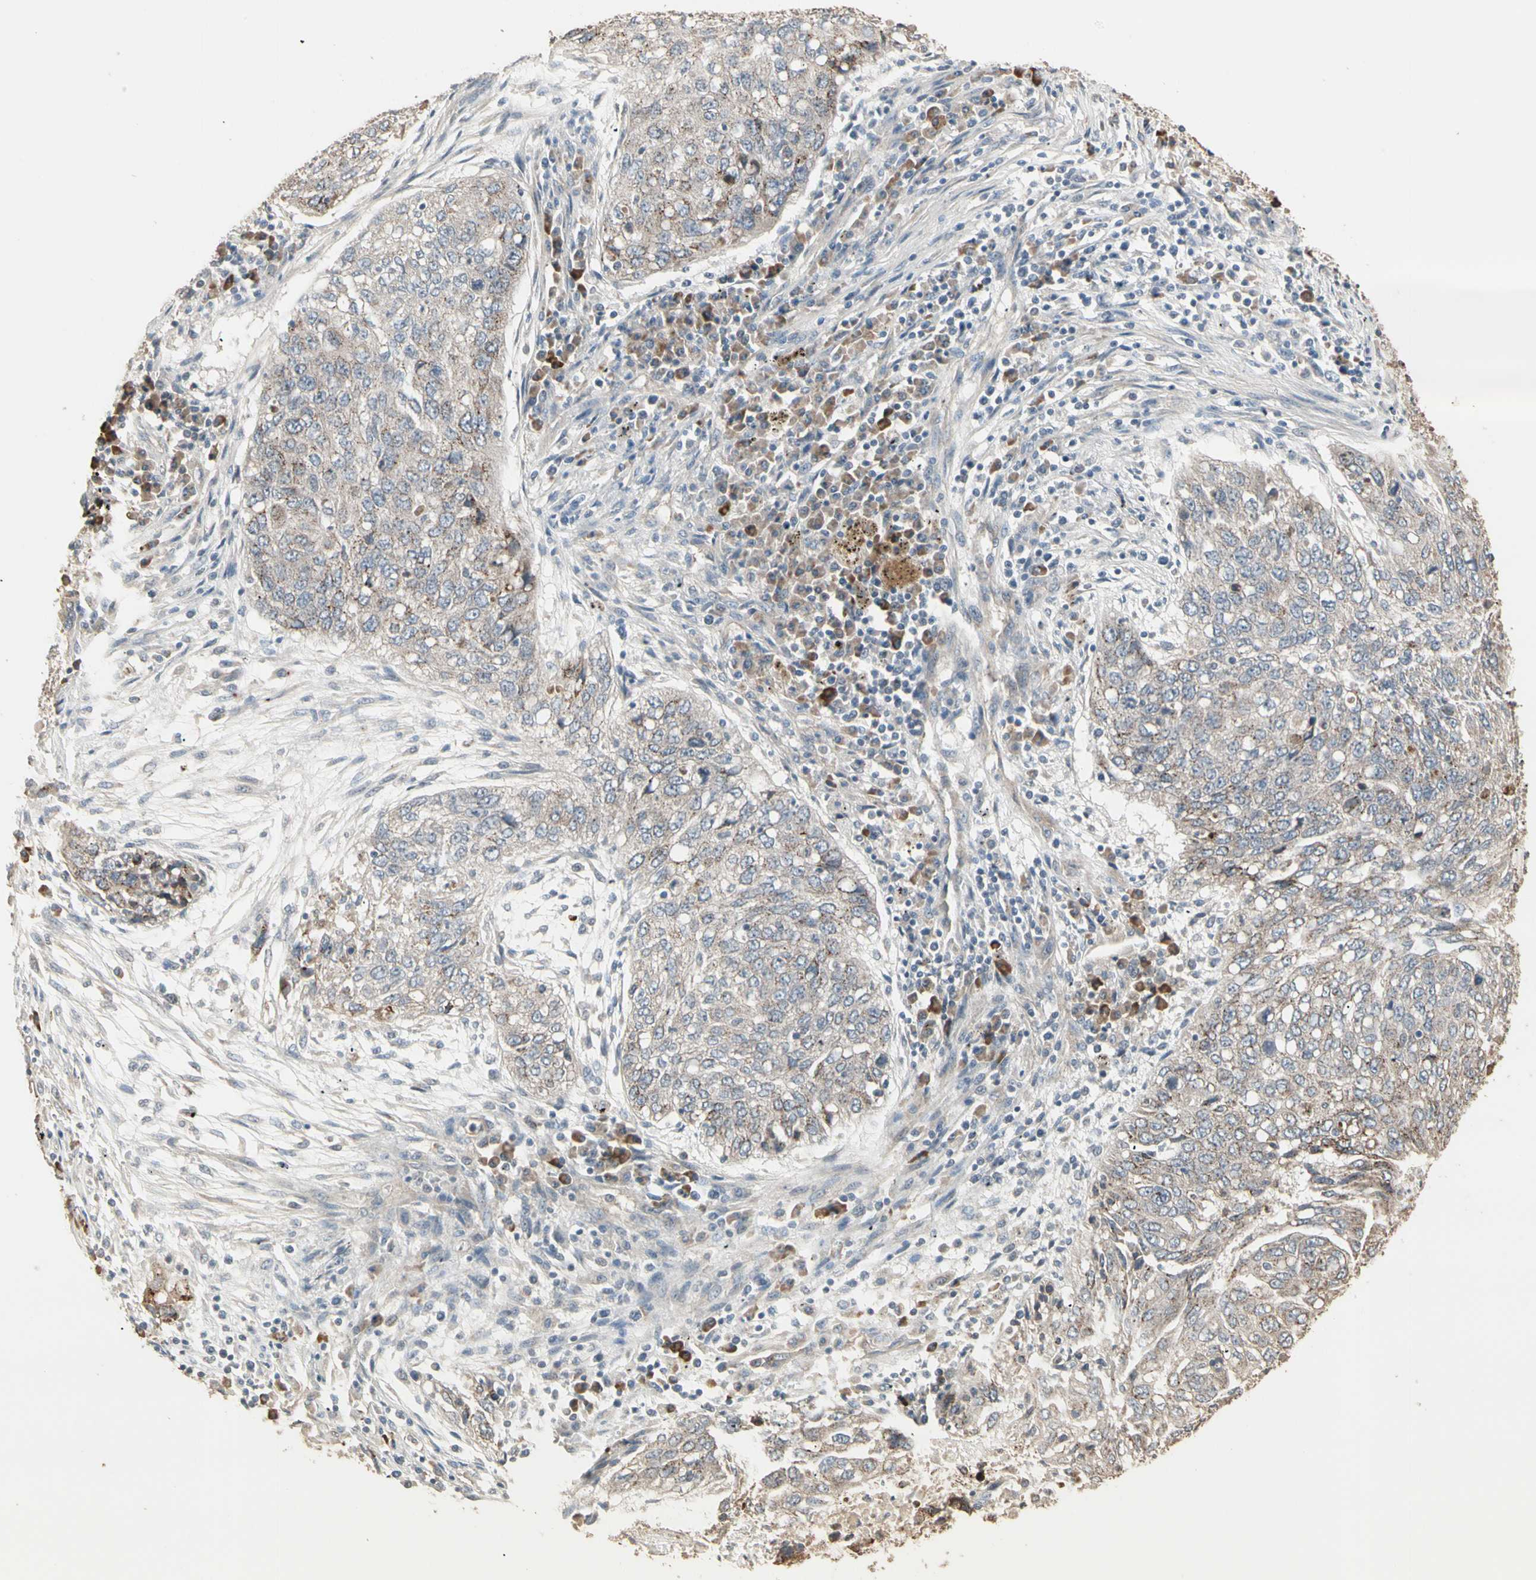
{"staining": {"intensity": "moderate", "quantity": "<25%", "location": "cytoplasmic/membranous"}, "tissue": "lung cancer", "cell_type": "Tumor cells", "image_type": "cancer", "snomed": [{"axis": "morphology", "description": "Squamous cell carcinoma, NOS"}, {"axis": "topography", "description": "Lung"}], "caption": "A histopathology image showing moderate cytoplasmic/membranous staining in about <25% of tumor cells in lung squamous cell carcinoma, as visualized by brown immunohistochemical staining.", "gene": "GALNT3", "patient": {"sex": "female", "age": 63}}